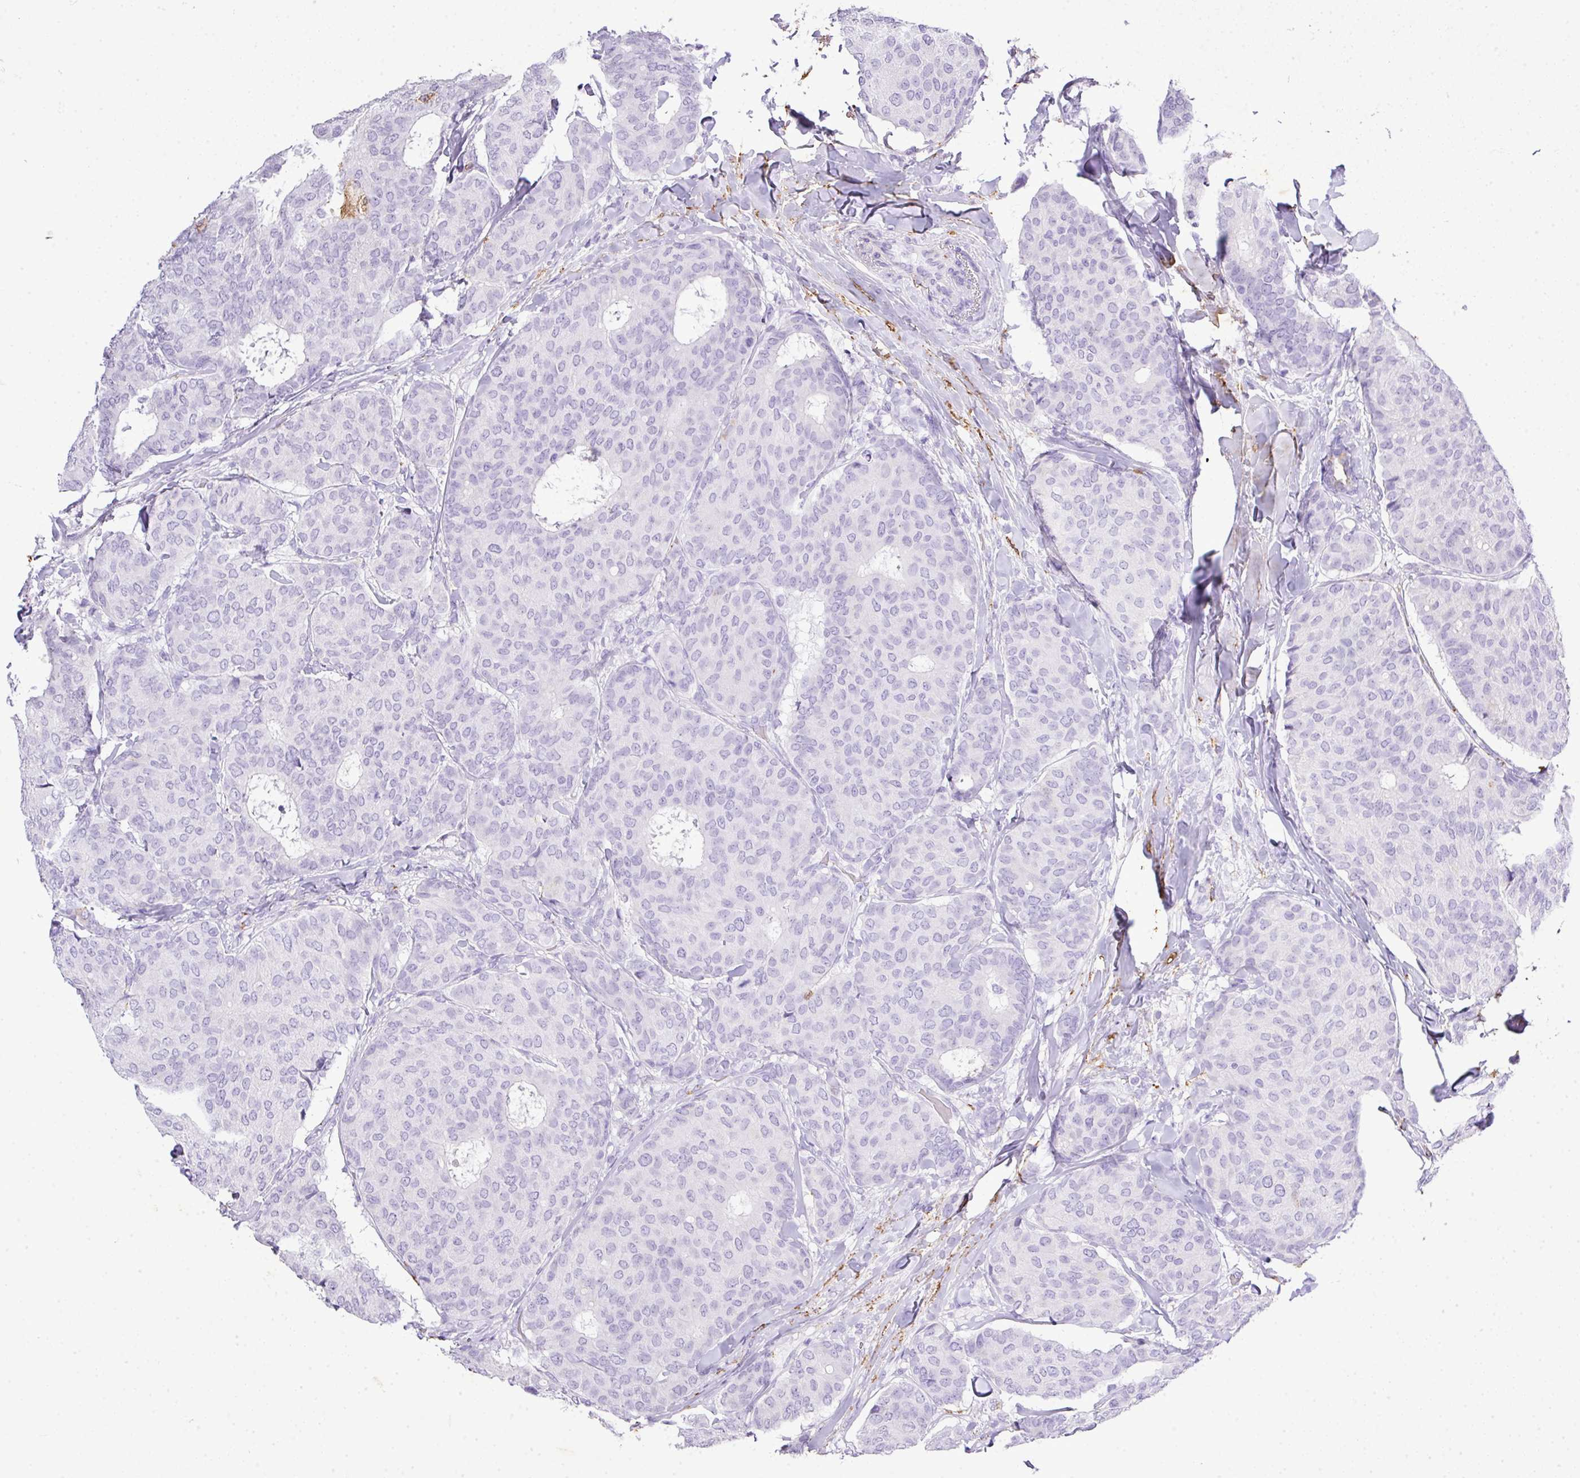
{"staining": {"intensity": "negative", "quantity": "none", "location": "none"}, "tissue": "breast cancer", "cell_type": "Tumor cells", "image_type": "cancer", "snomed": [{"axis": "morphology", "description": "Duct carcinoma"}, {"axis": "topography", "description": "Breast"}], "caption": "Human breast cancer (invasive ductal carcinoma) stained for a protein using IHC exhibits no staining in tumor cells.", "gene": "KCNJ11", "patient": {"sex": "female", "age": 75}}